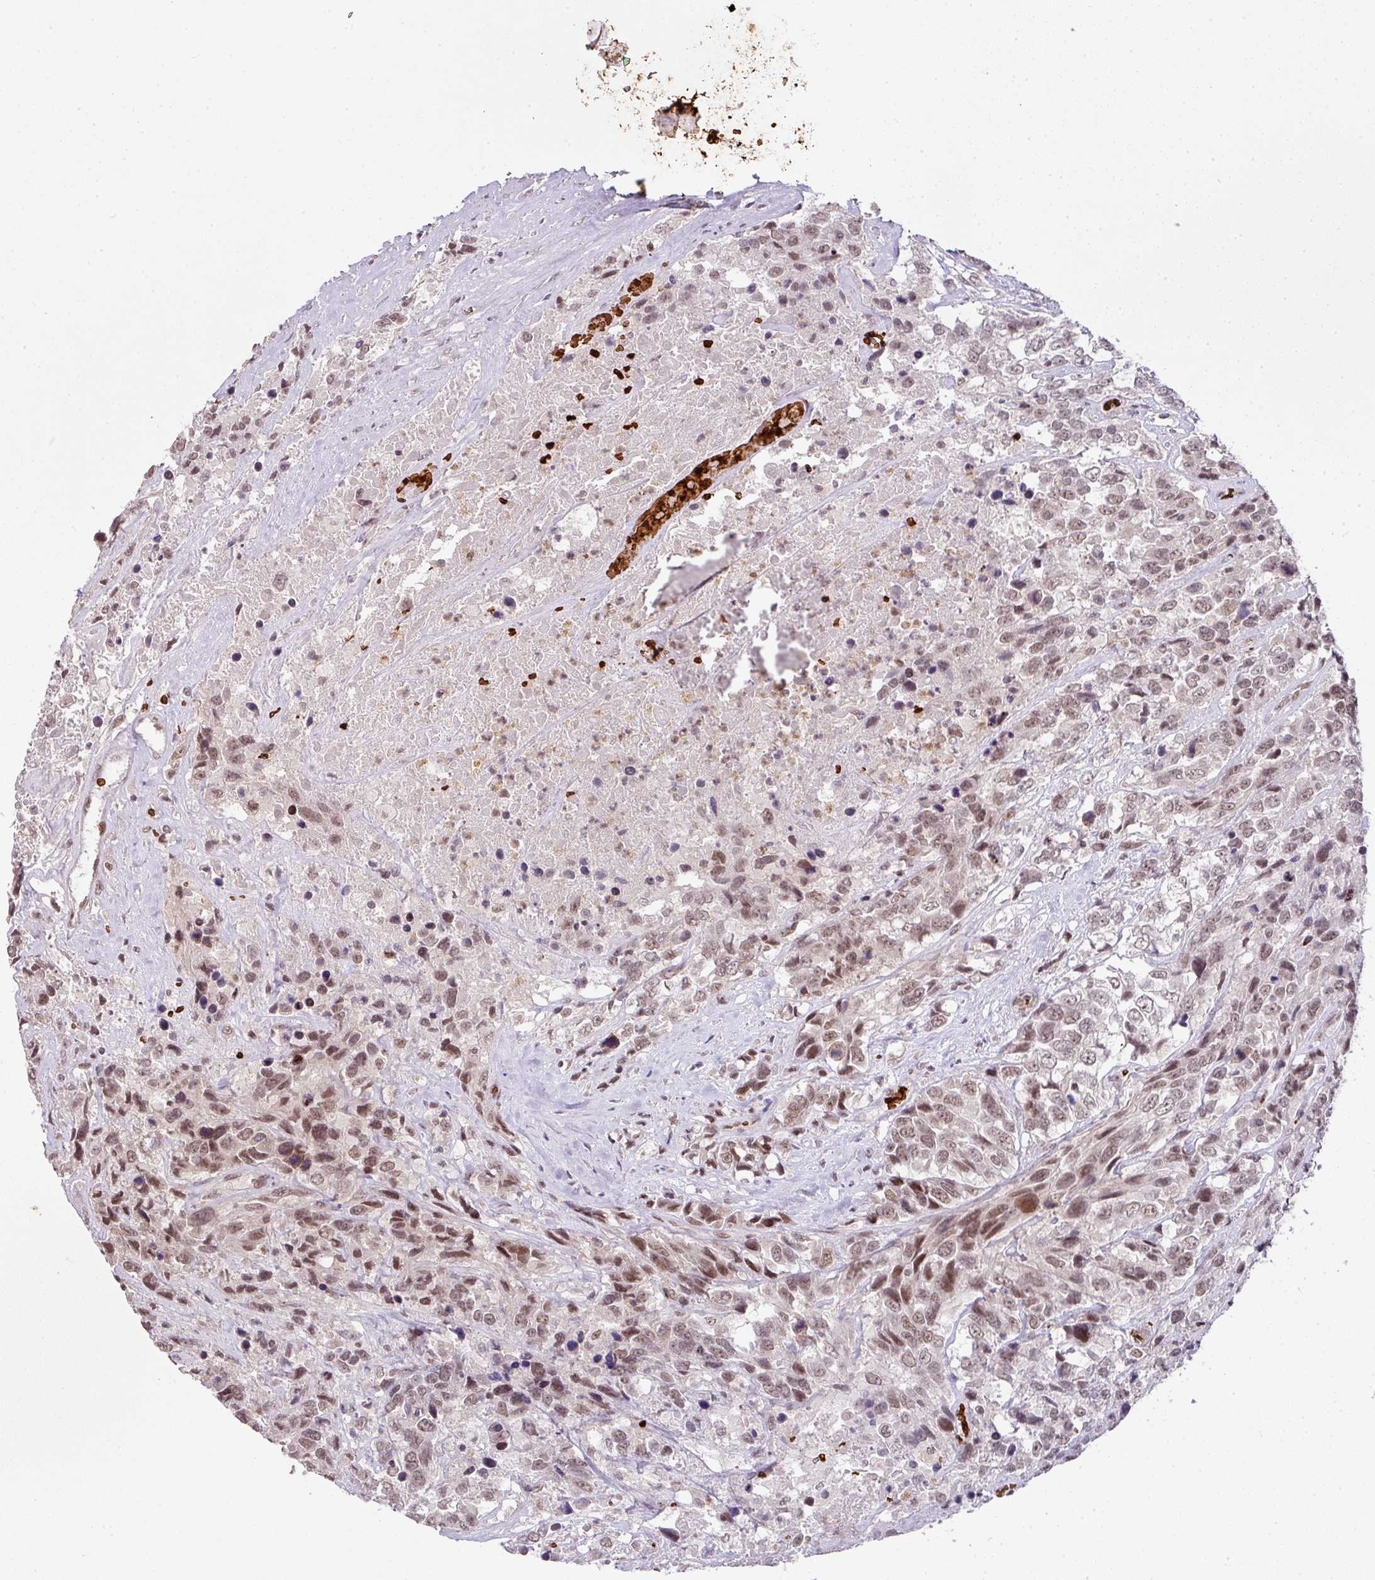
{"staining": {"intensity": "moderate", "quantity": "25%-75%", "location": "nuclear"}, "tissue": "urothelial cancer", "cell_type": "Tumor cells", "image_type": "cancer", "snomed": [{"axis": "morphology", "description": "Urothelial carcinoma, High grade"}, {"axis": "topography", "description": "Urinary bladder"}], "caption": "Approximately 25%-75% of tumor cells in urothelial cancer show moderate nuclear protein positivity as visualized by brown immunohistochemical staining.", "gene": "NEIL1", "patient": {"sex": "female", "age": 70}}